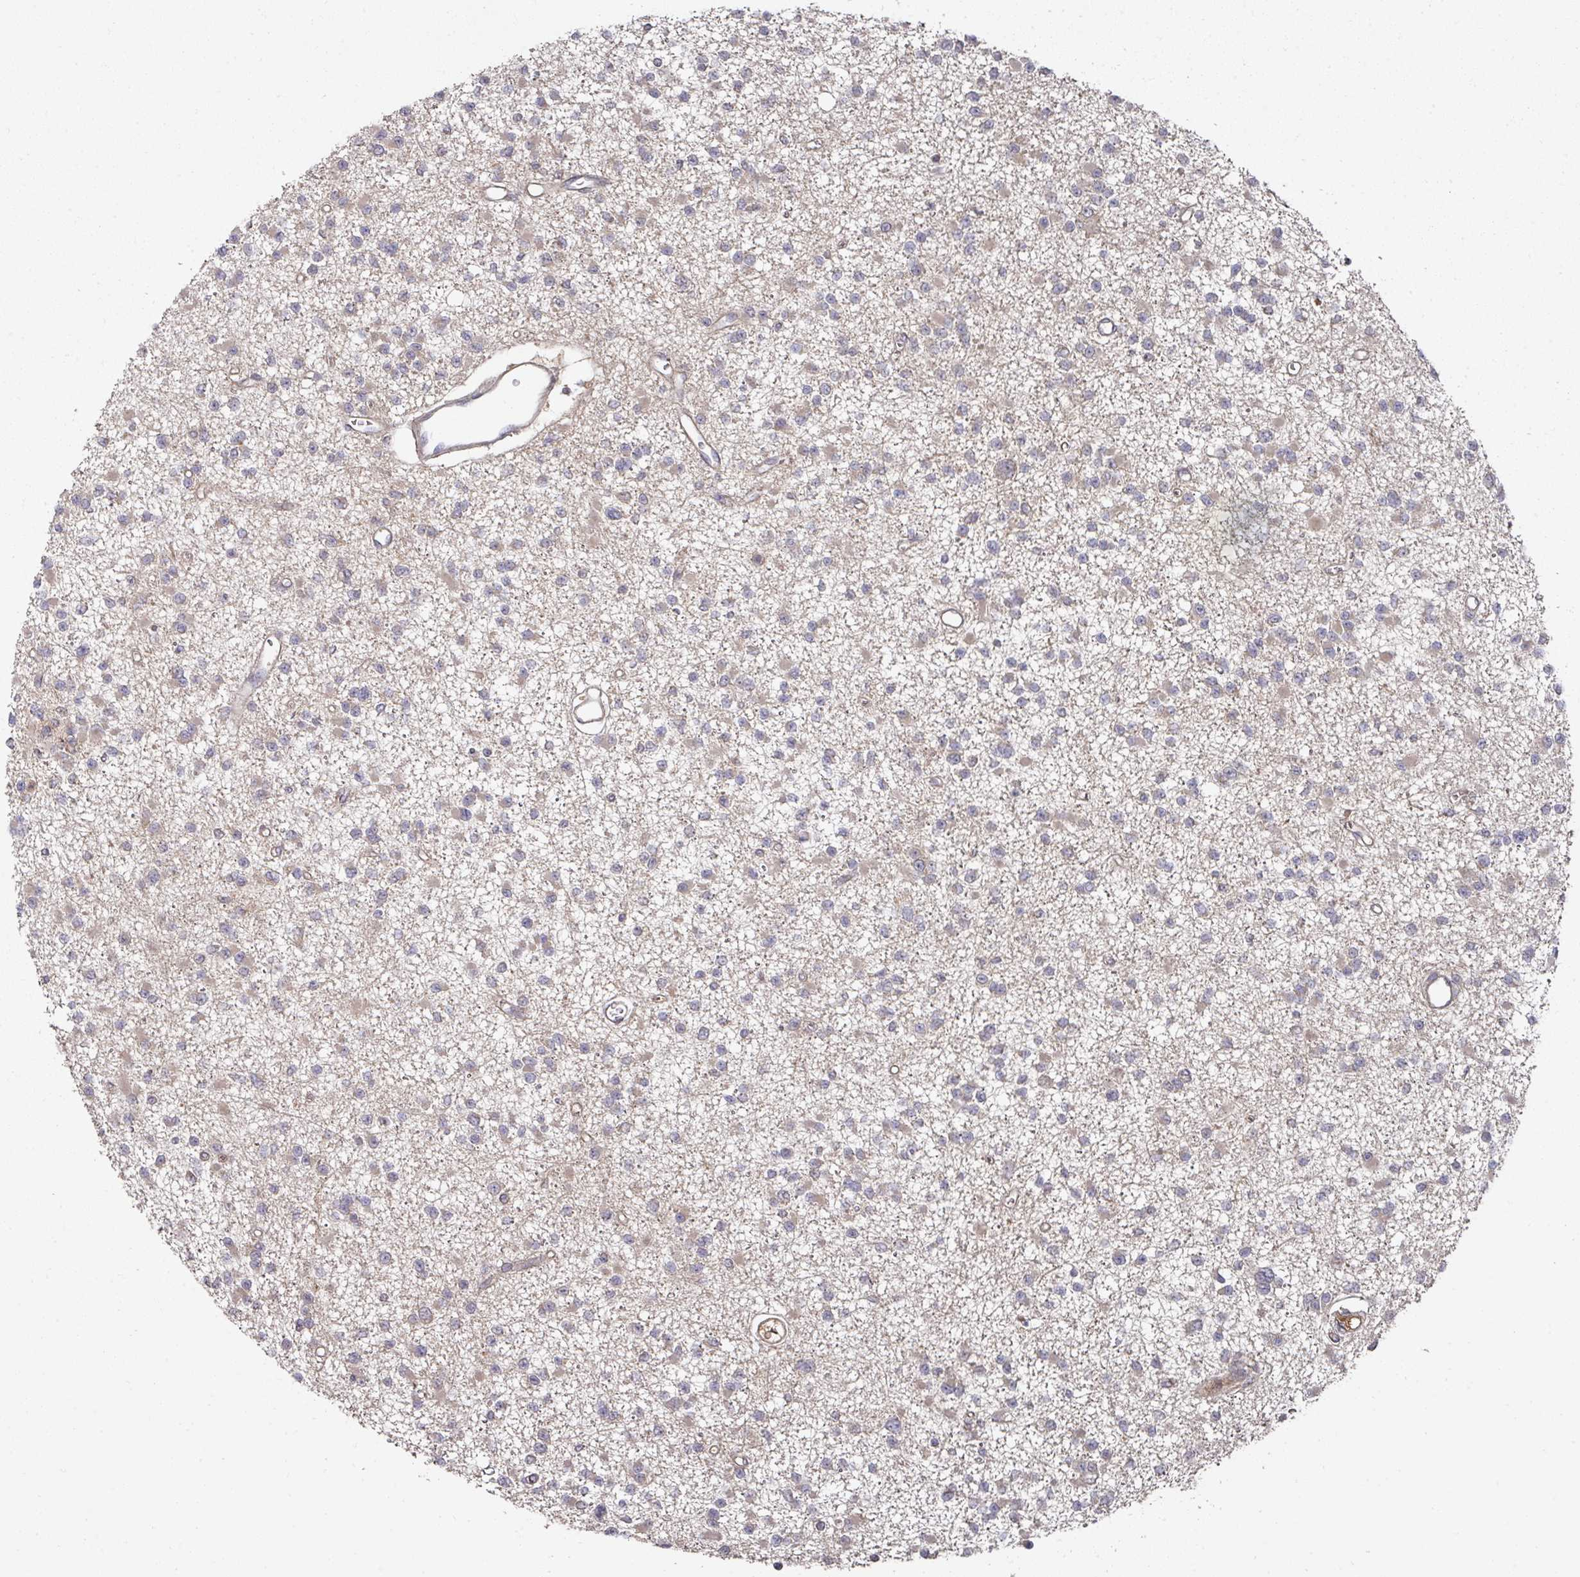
{"staining": {"intensity": "negative", "quantity": "none", "location": "none"}, "tissue": "glioma", "cell_type": "Tumor cells", "image_type": "cancer", "snomed": [{"axis": "morphology", "description": "Glioma, malignant, Low grade"}, {"axis": "topography", "description": "Brain"}], "caption": "This is a photomicrograph of IHC staining of malignant glioma (low-grade), which shows no expression in tumor cells.", "gene": "CEP95", "patient": {"sex": "female", "age": 22}}